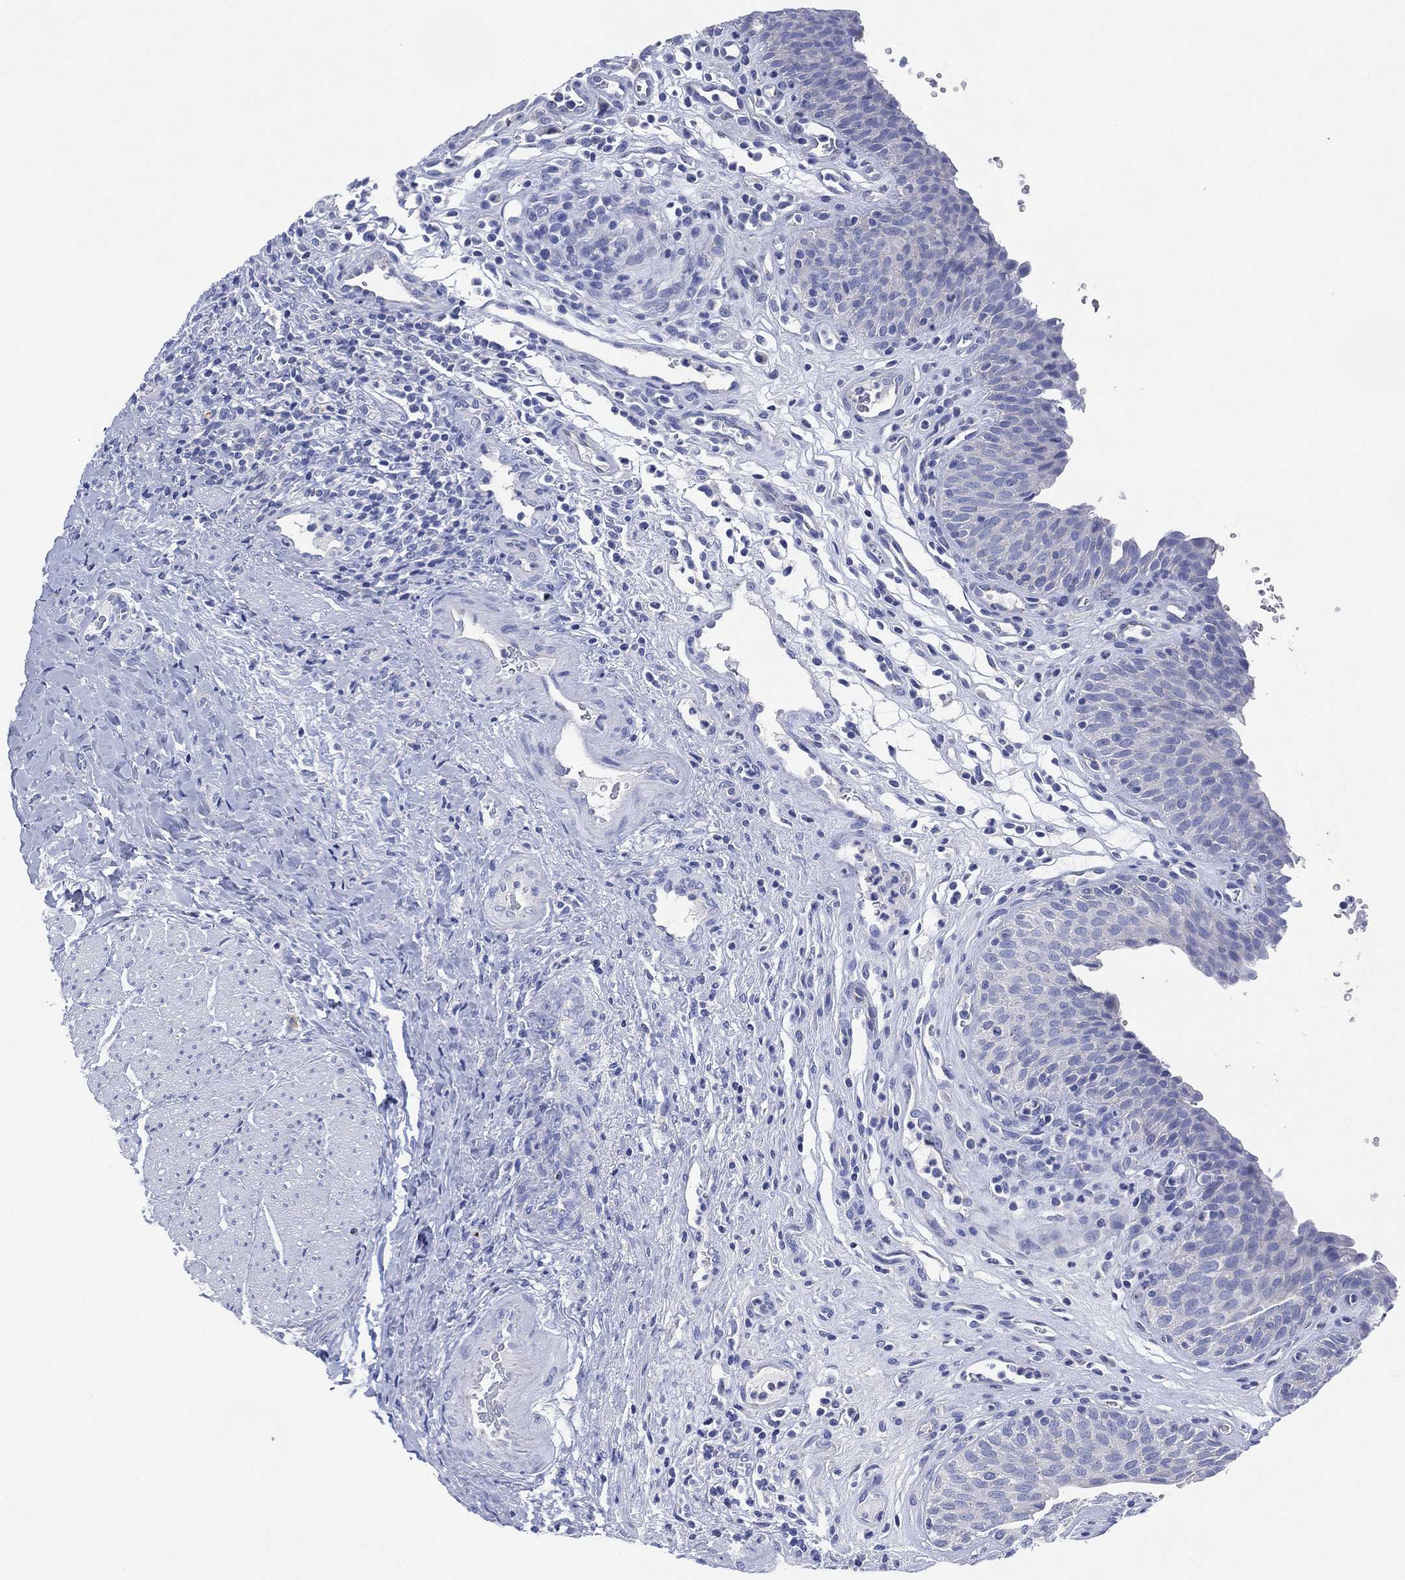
{"staining": {"intensity": "negative", "quantity": "none", "location": "none"}, "tissue": "urinary bladder", "cell_type": "Urothelial cells", "image_type": "normal", "snomed": [{"axis": "morphology", "description": "Normal tissue, NOS"}, {"axis": "topography", "description": "Urinary bladder"}], "caption": "This is a photomicrograph of IHC staining of benign urinary bladder, which shows no positivity in urothelial cells.", "gene": "CHRNA3", "patient": {"sex": "male", "age": 66}}